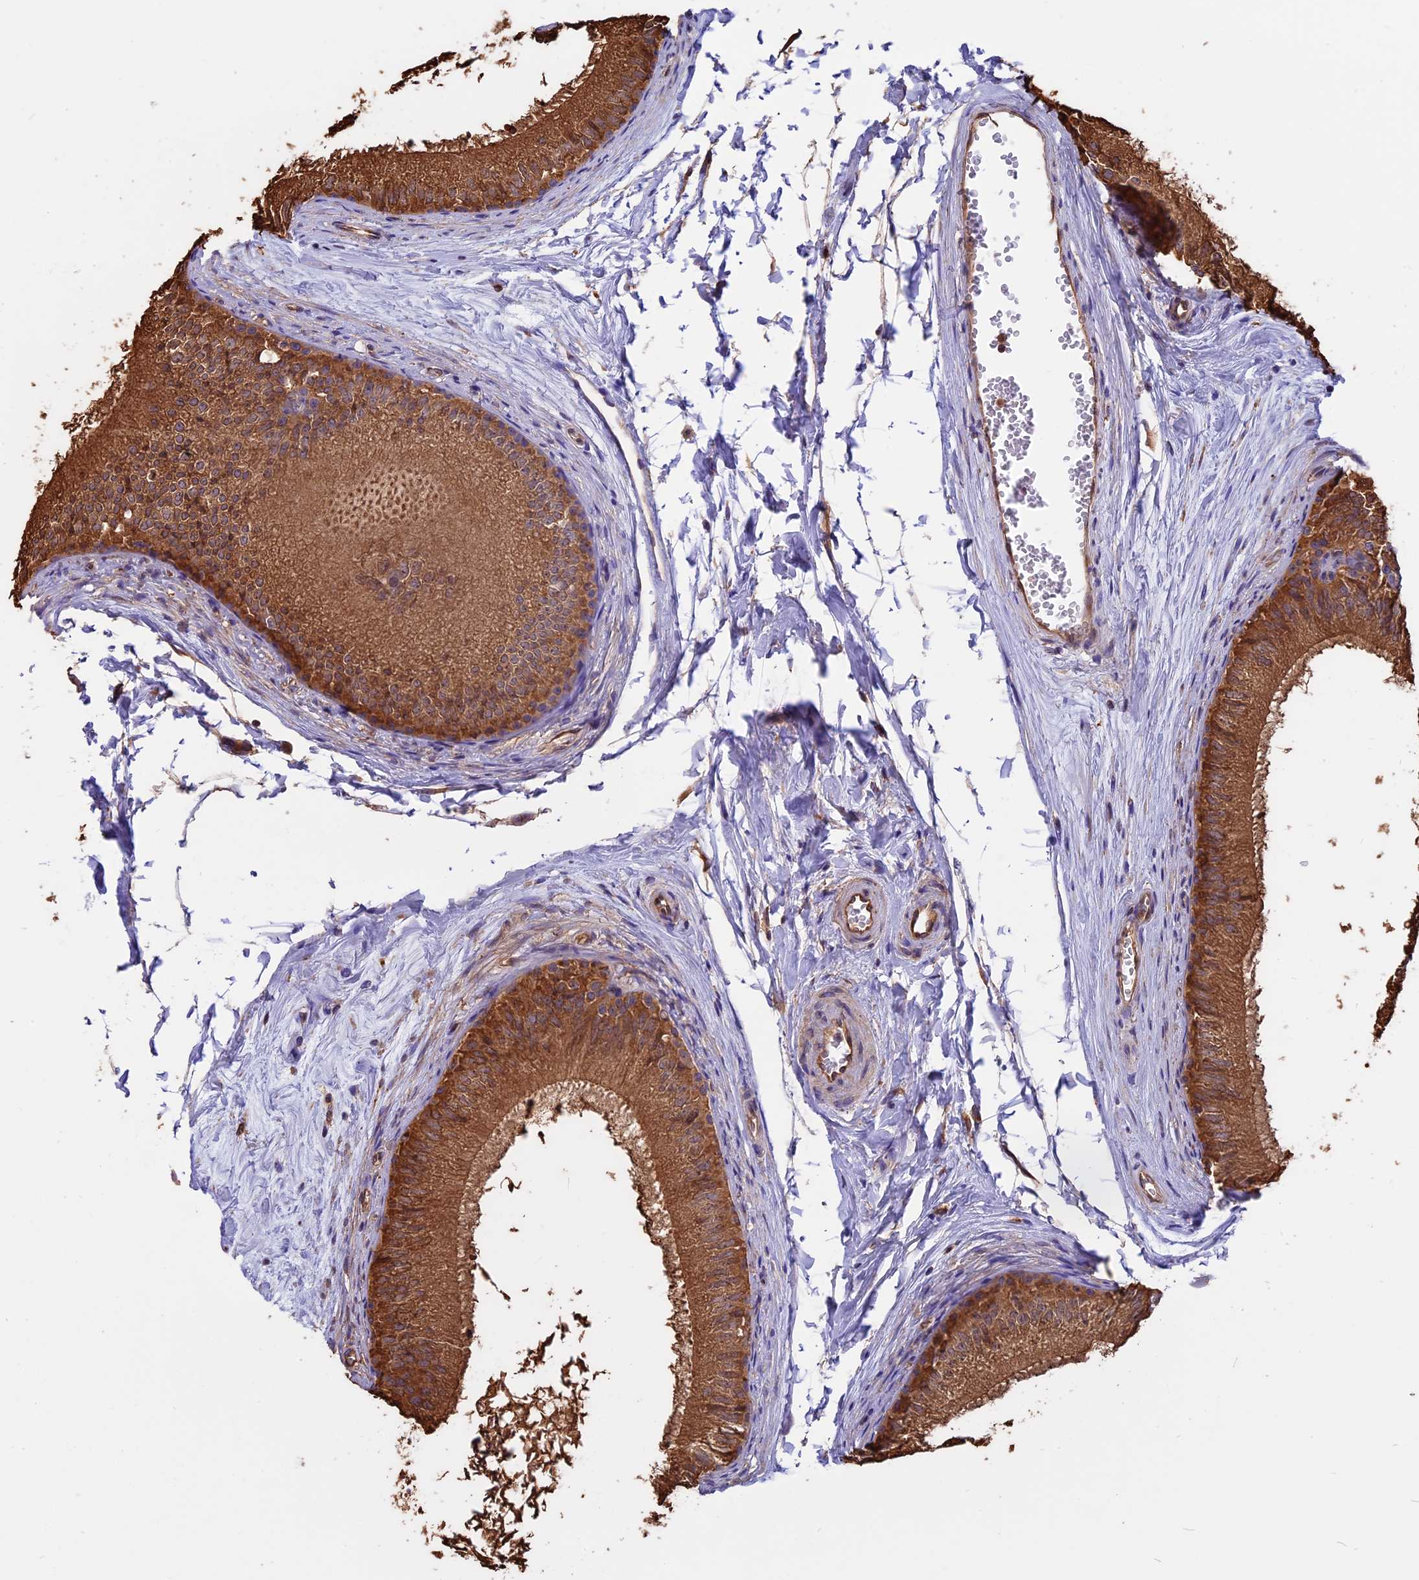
{"staining": {"intensity": "strong", "quantity": ">75%", "location": "cytoplasmic/membranous"}, "tissue": "epididymis", "cell_type": "Glandular cells", "image_type": "normal", "snomed": [{"axis": "morphology", "description": "Normal tissue, NOS"}, {"axis": "topography", "description": "Epididymis"}], "caption": "Brown immunohistochemical staining in benign human epididymis exhibits strong cytoplasmic/membranous expression in about >75% of glandular cells.", "gene": "CHMP2A", "patient": {"sex": "male", "age": 56}}